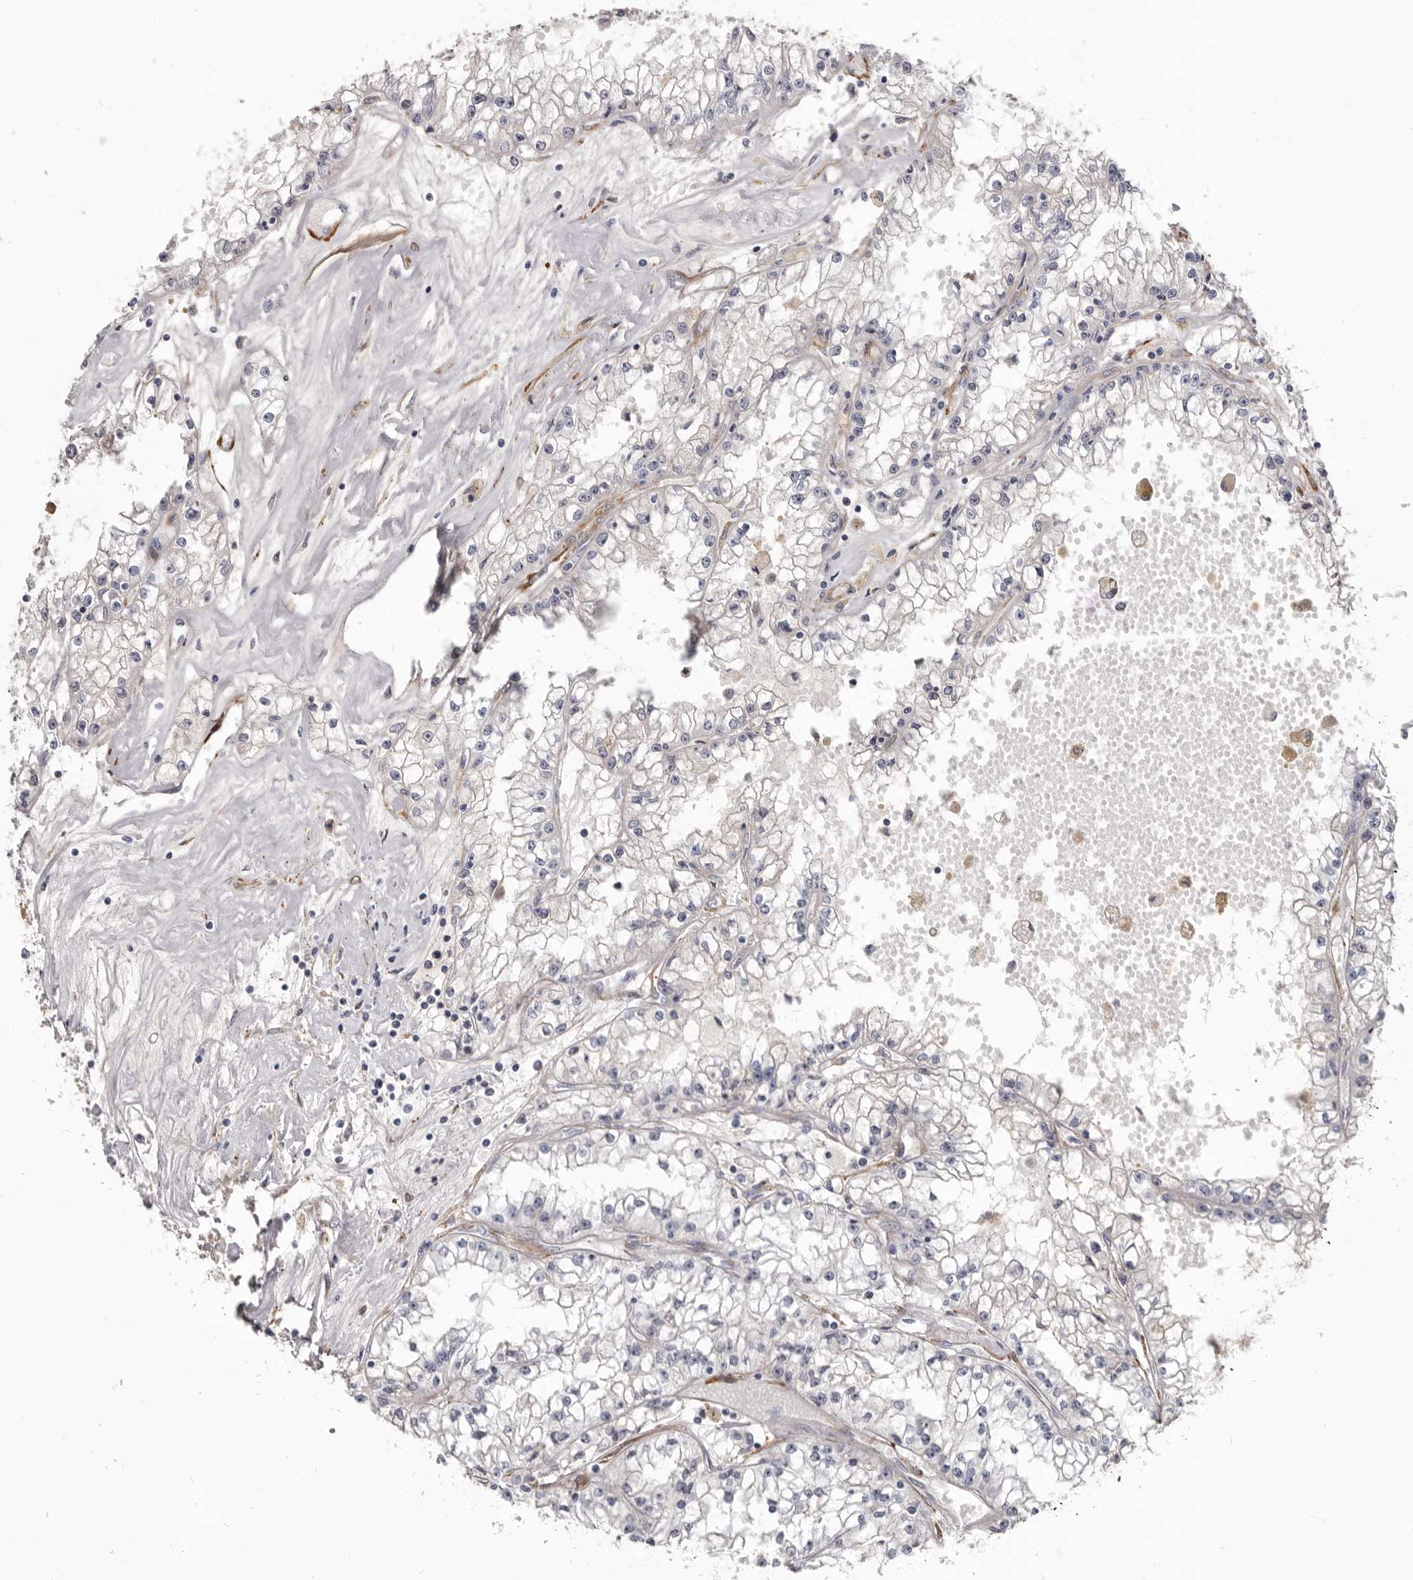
{"staining": {"intensity": "negative", "quantity": "none", "location": "none"}, "tissue": "renal cancer", "cell_type": "Tumor cells", "image_type": "cancer", "snomed": [{"axis": "morphology", "description": "Adenocarcinoma, NOS"}, {"axis": "topography", "description": "Kidney"}], "caption": "The histopathology image reveals no significant expression in tumor cells of adenocarcinoma (renal).", "gene": "CGN", "patient": {"sex": "male", "age": 56}}